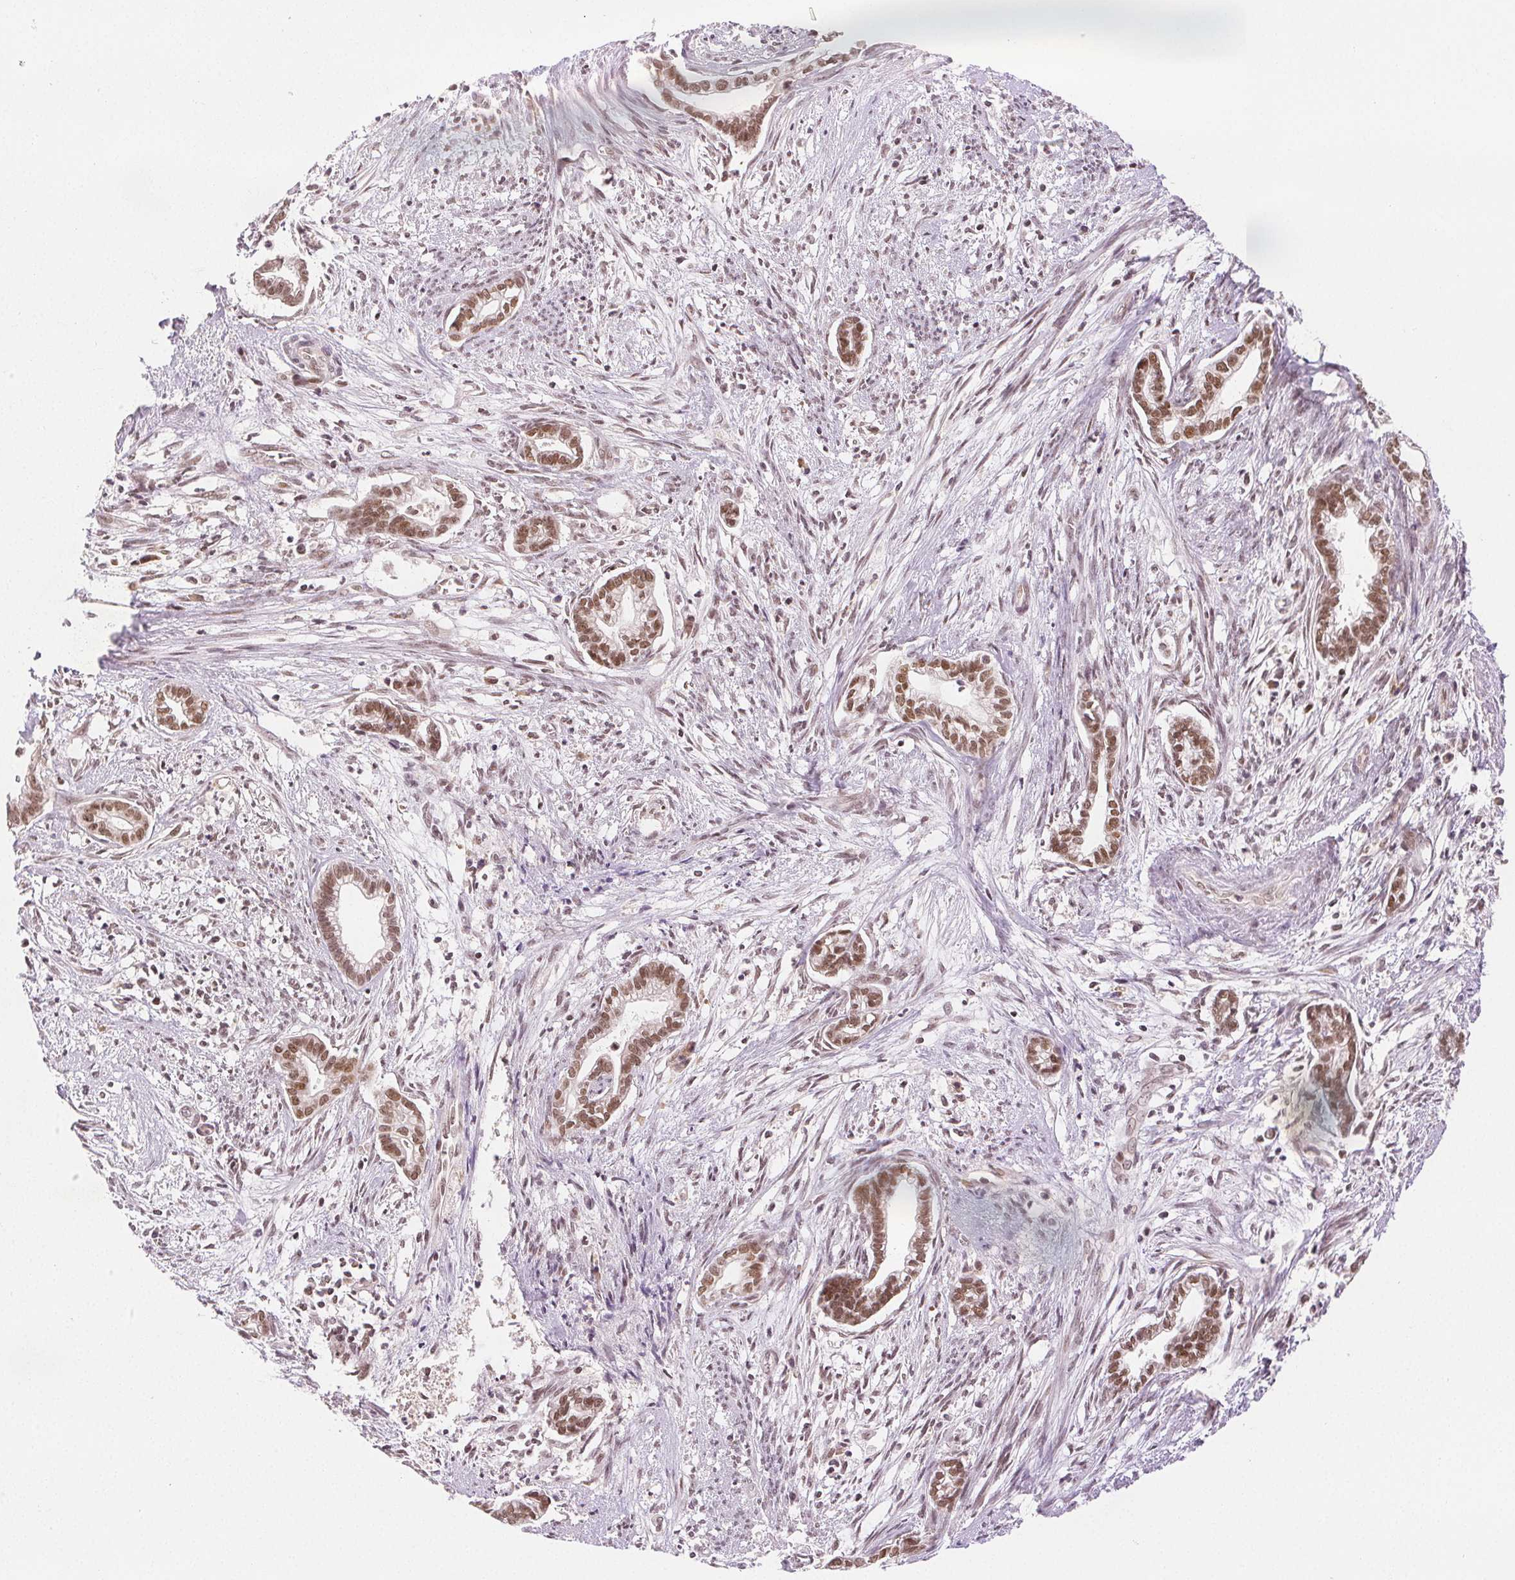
{"staining": {"intensity": "moderate", "quantity": ">75%", "location": "nuclear"}, "tissue": "cervical cancer", "cell_type": "Tumor cells", "image_type": "cancer", "snomed": [{"axis": "morphology", "description": "Adenocarcinoma, NOS"}, {"axis": "topography", "description": "Cervix"}], "caption": "Cervical cancer stained with immunohistochemistry displays moderate nuclear staining in approximately >75% of tumor cells.", "gene": "DEK", "patient": {"sex": "female", "age": 62}}